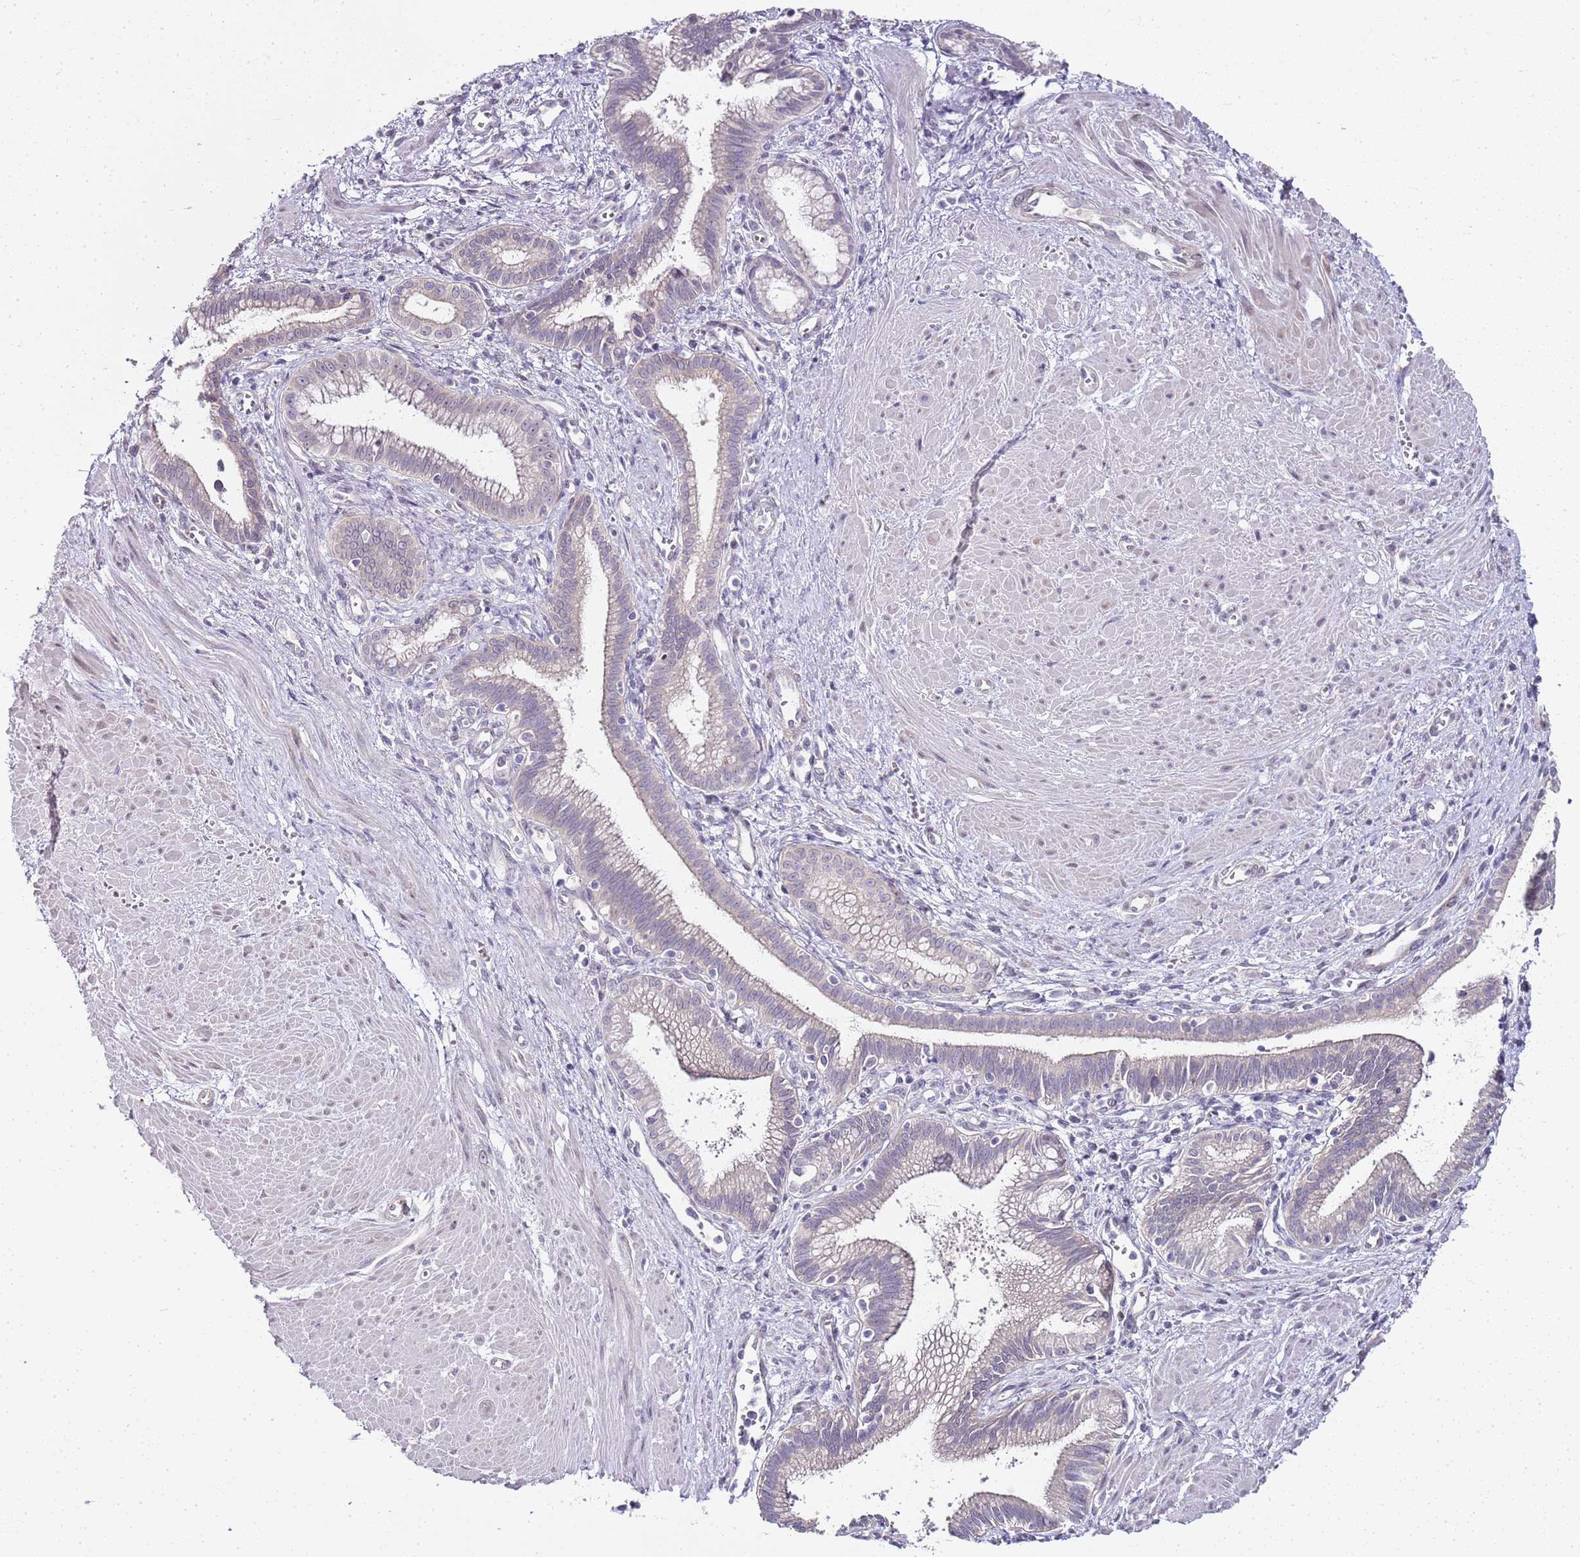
{"staining": {"intensity": "negative", "quantity": "none", "location": "none"}, "tissue": "pancreatic cancer", "cell_type": "Tumor cells", "image_type": "cancer", "snomed": [{"axis": "morphology", "description": "Adenocarcinoma, NOS"}, {"axis": "topography", "description": "Pancreas"}], "caption": "Immunohistochemistry of adenocarcinoma (pancreatic) displays no staining in tumor cells.", "gene": "TBC1D9", "patient": {"sex": "male", "age": 78}}